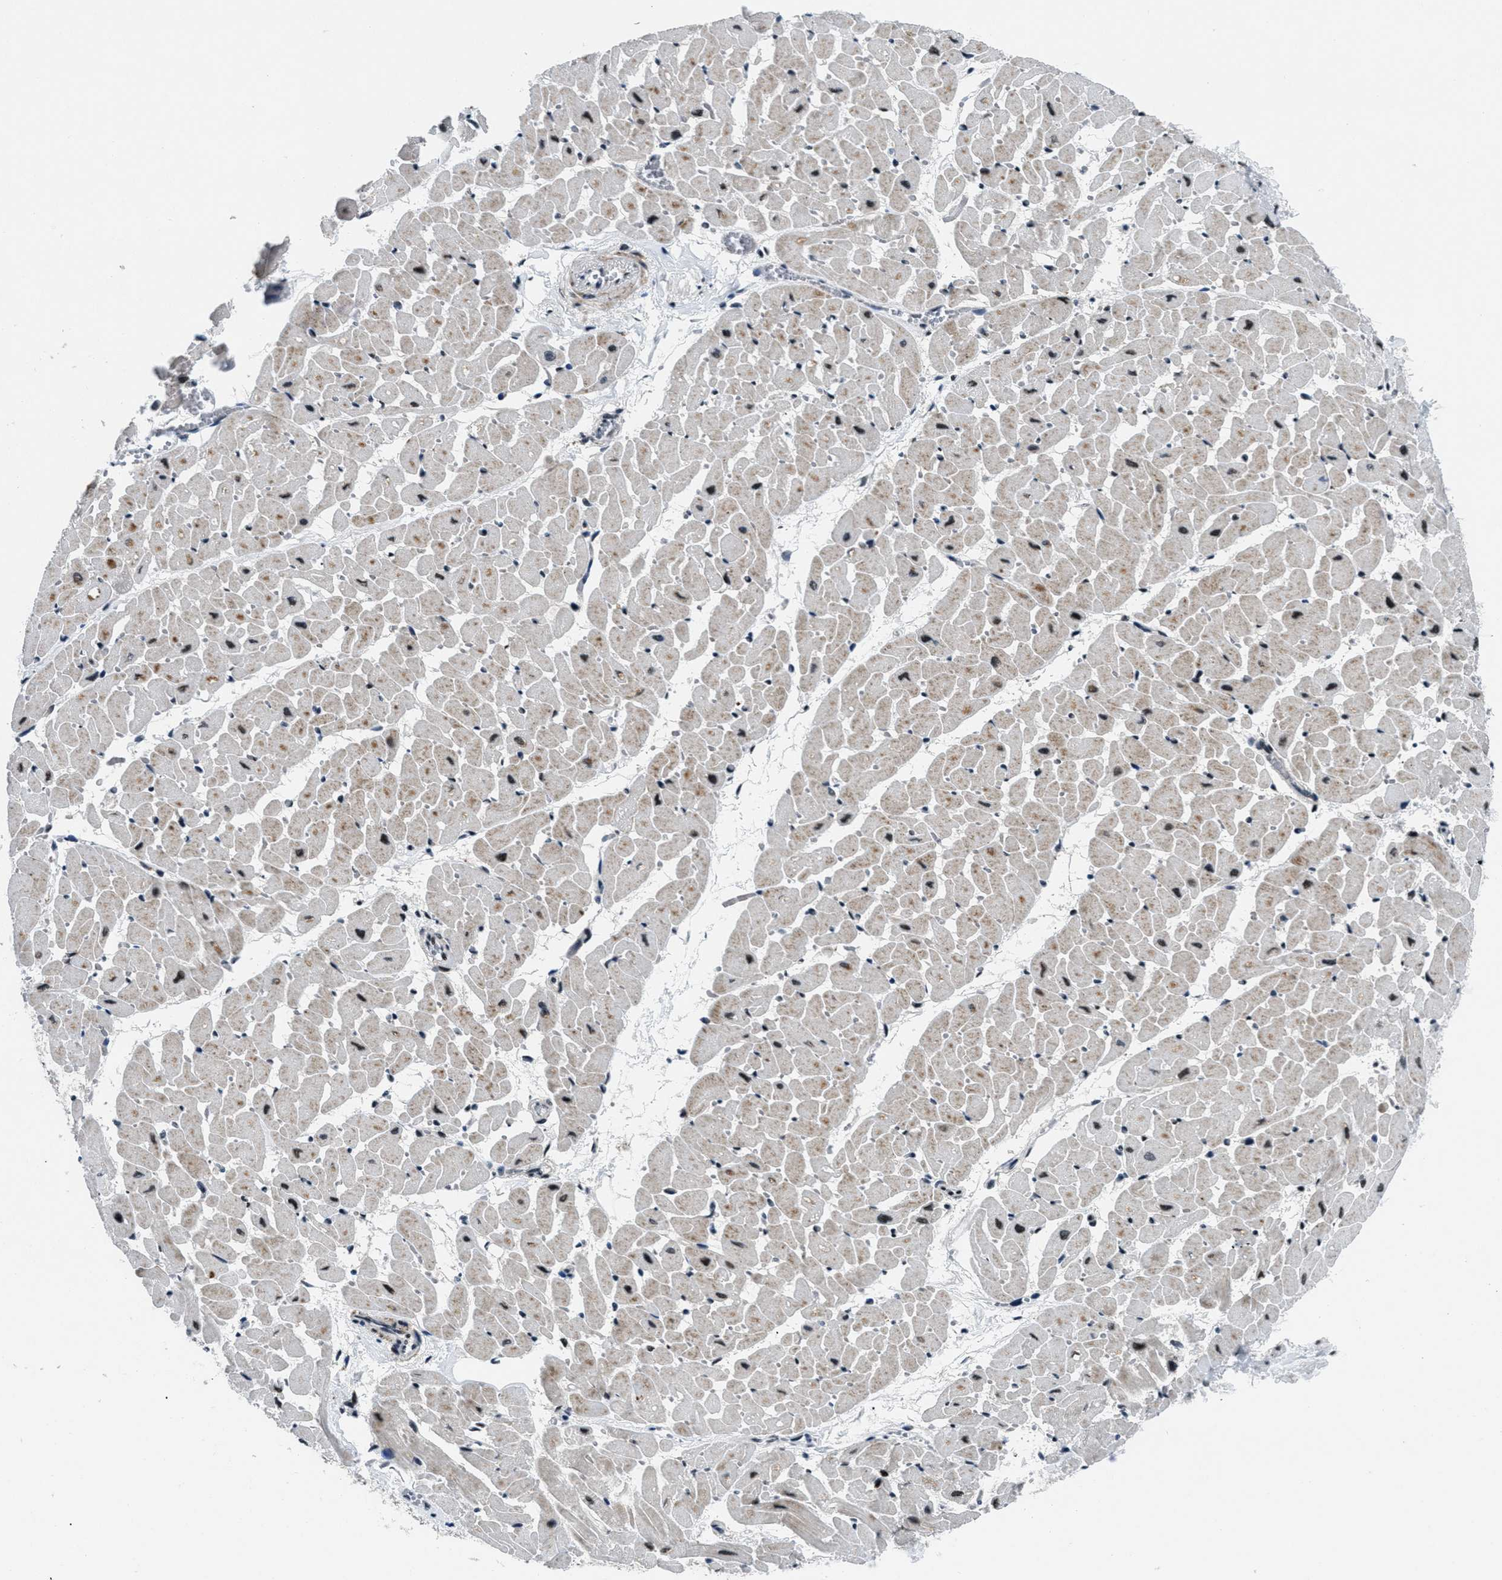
{"staining": {"intensity": "strong", "quantity": "25%-75%", "location": "cytoplasmic/membranous,nuclear"}, "tissue": "heart muscle", "cell_type": "Cardiomyocytes", "image_type": "normal", "snomed": [{"axis": "morphology", "description": "Normal tissue, NOS"}, {"axis": "topography", "description": "Heart"}], "caption": "Protein analysis of normal heart muscle exhibits strong cytoplasmic/membranous,nuclear staining in about 25%-75% of cardiomyocytes.", "gene": "SMARCB1", "patient": {"sex": "female", "age": 19}}